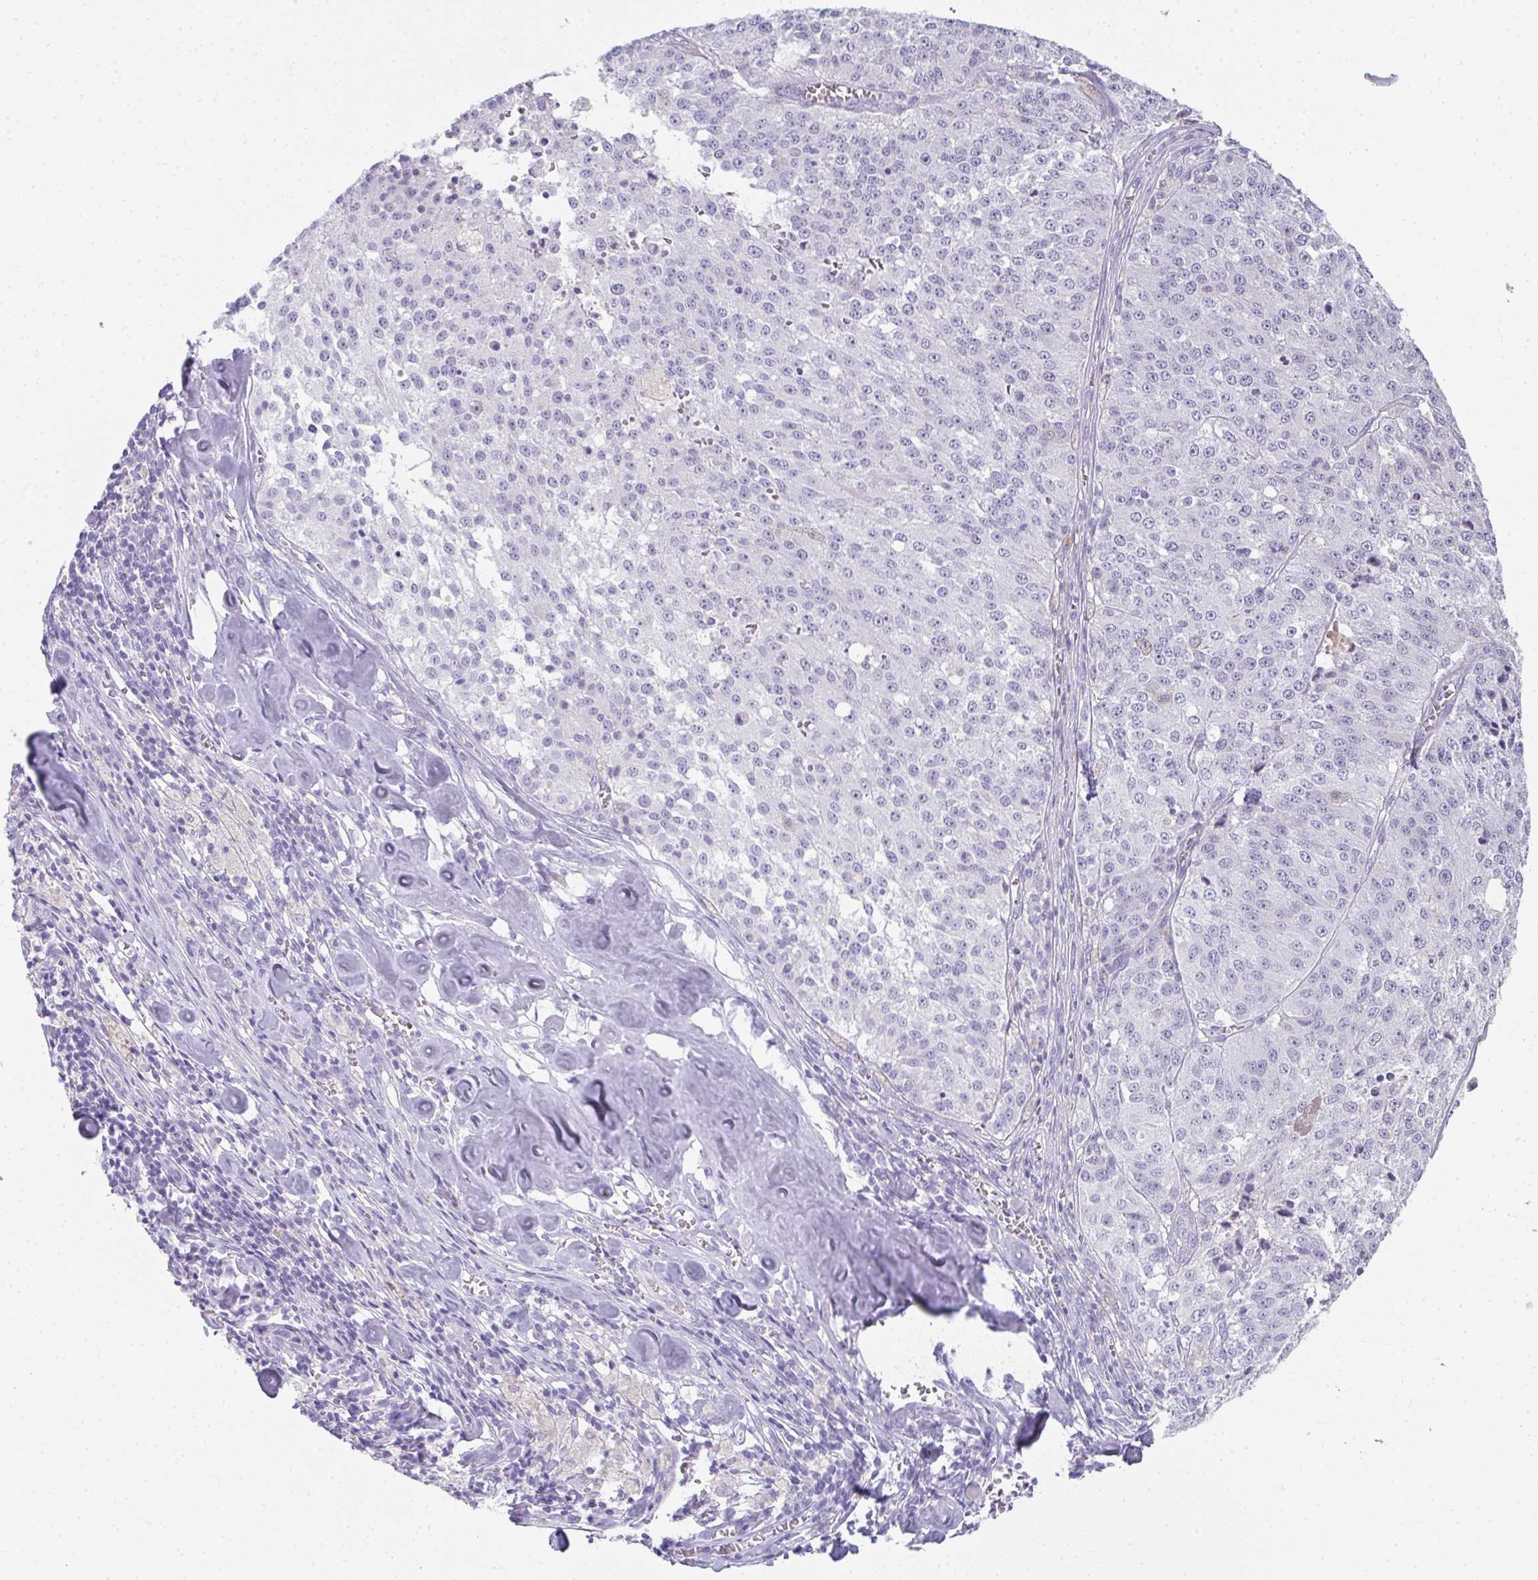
{"staining": {"intensity": "negative", "quantity": "none", "location": "none"}, "tissue": "melanoma", "cell_type": "Tumor cells", "image_type": "cancer", "snomed": [{"axis": "morphology", "description": "Malignant melanoma, Metastatic site"}, {"axis": "topography", "description": "Lymph node"}], "caption": "The histopathology image exhibits no significant positivity in tumor cells of melanoma.", "gene": "RLF", "patient": {"sex": "female", "age": 64}}